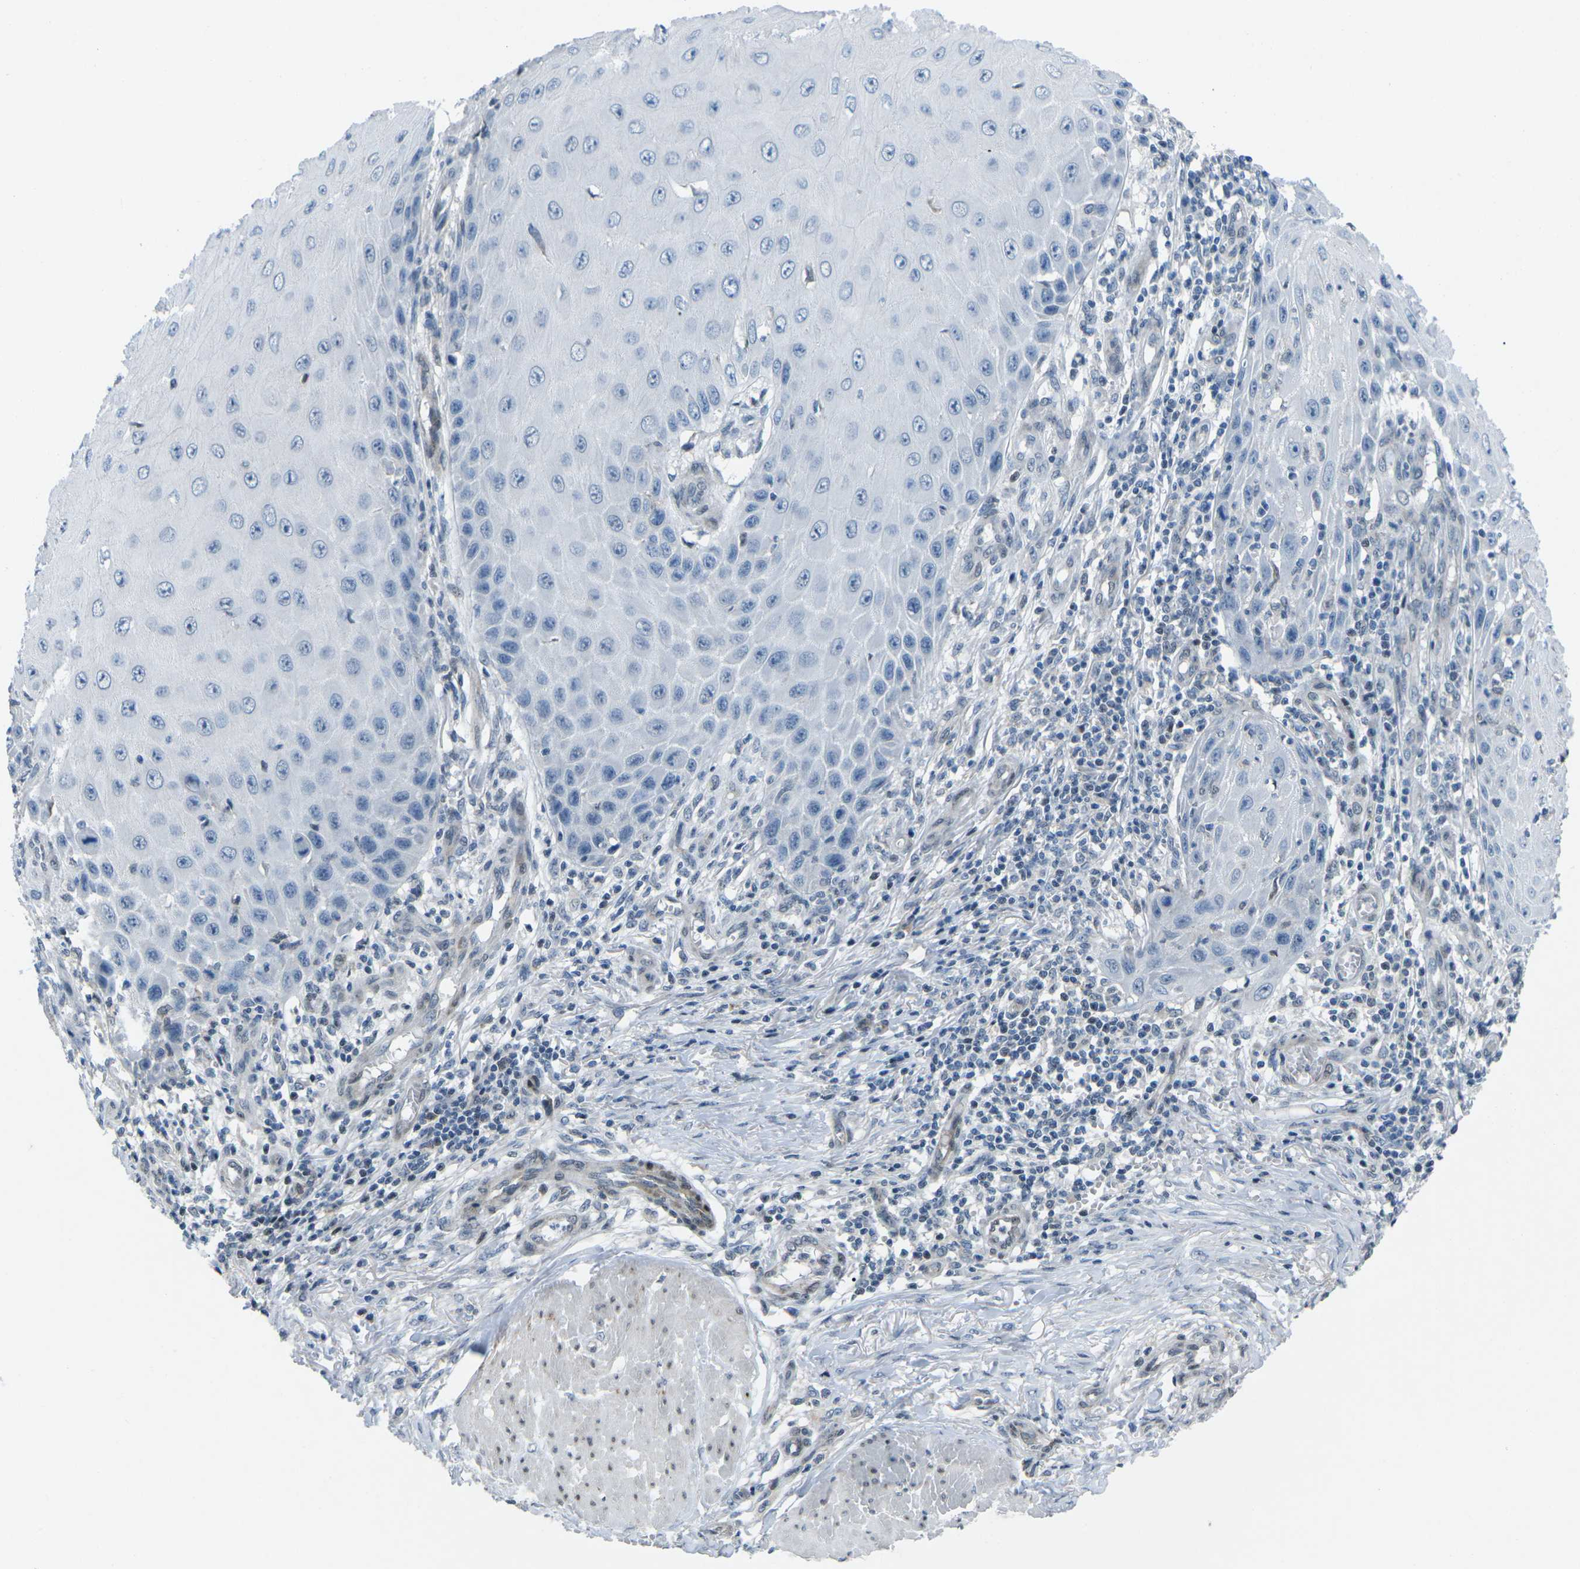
{"staining": {"intensity": "negative", "quantity": "none", "location": "none"}, "tissue": "skin cancer", "cell_type": "Tumor cells", "image_type": "cancer", "snomed": [{"axis": "morphology", "description": "Squamous cell carcinoma, NOS"}, {"axis": "topography", "description": "Skin"}], "caption": "The photomicrograph exhibits no staining of tumor cells in skin cancer.", "gene": "MBNL1", "patient": {"sex": "female", "age": 73}}